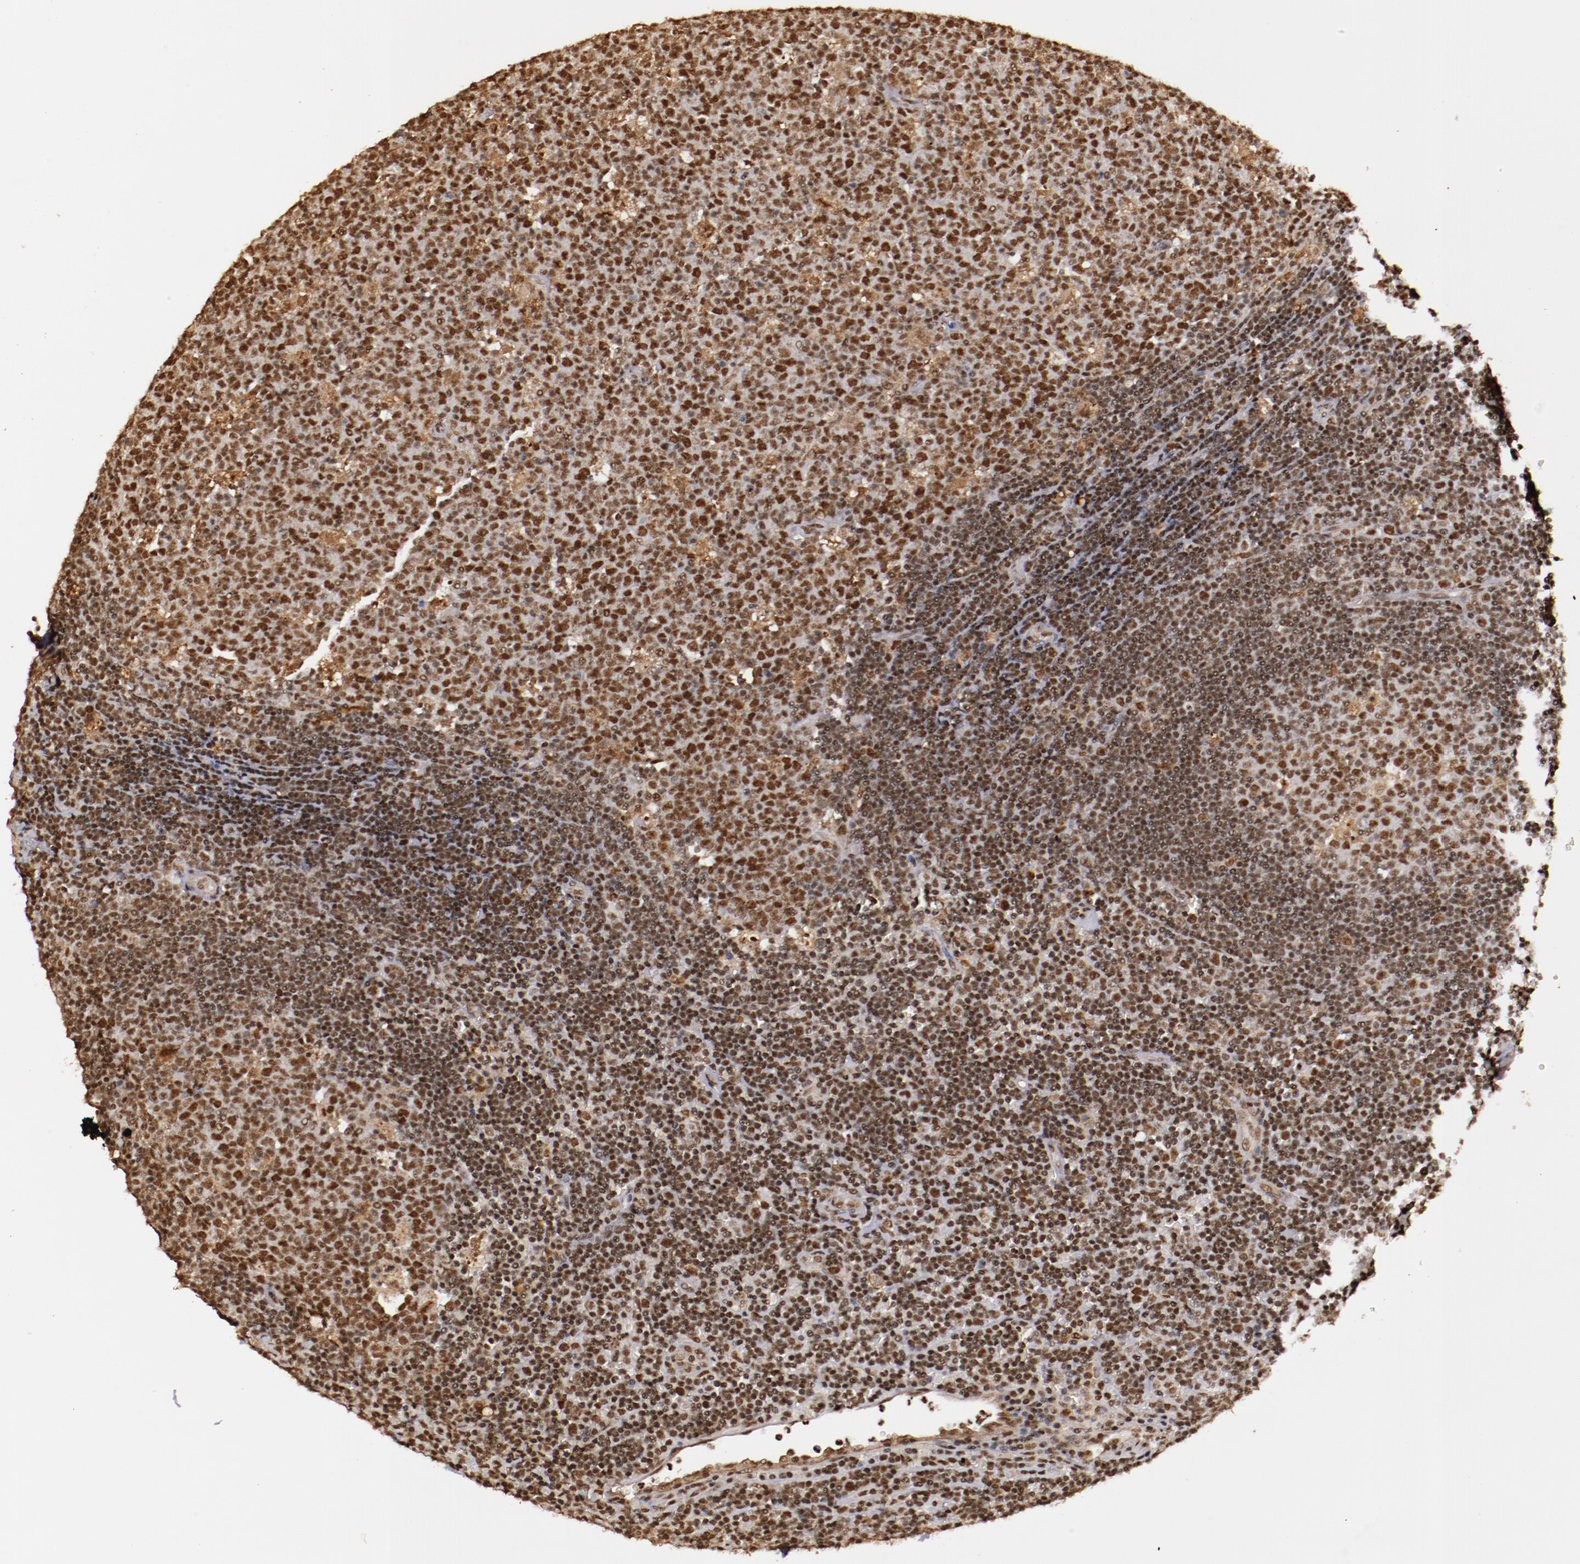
{"staining": {"intensity": "strong", "quantity": "25%-75%", "location": "nuclear"}, "tissue": "lymph node", "cell_type": "Germinal center cells", "image_type": "normal", "snomed": [{"axis": "morphology", "description": "Normal tissue, NOS"}, {"axis": "topography", "description": "Lymph node"}, {"axis": "topography", "description": "Salivary gland"}], "caption": "This micrograph exhibits immunohistochemistry staining of benign human lymph node, with high strong nuclear expression in approximately 25%-75% of germinal center cells.", "gene": "STAG2", "patient": {"sex": "male", "age": 8}}